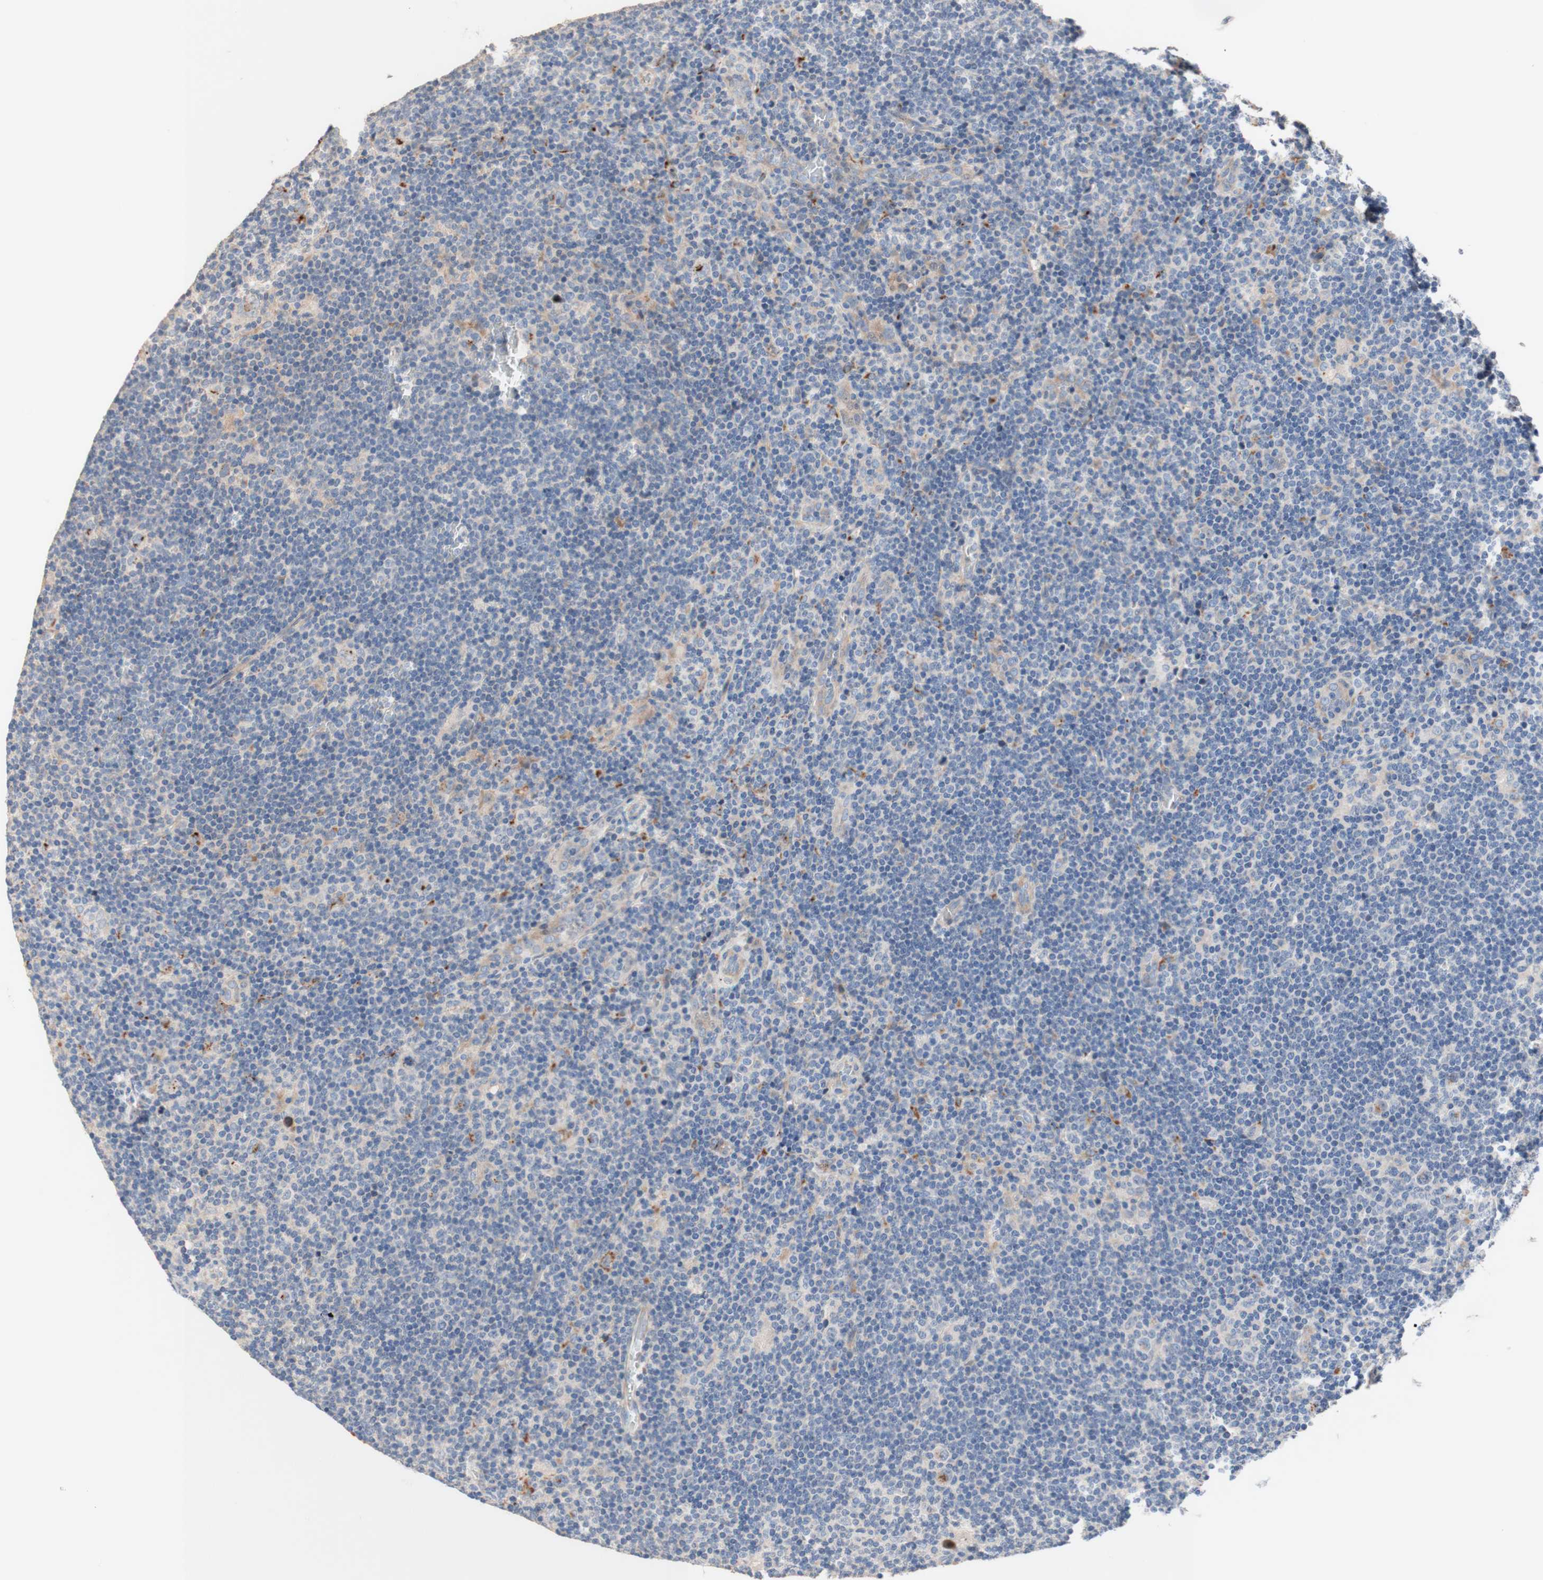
{"staining": {"intensity": "negative", "quantity": "none", "location": "none"}, "tissue": "lymphoma", "cell_type": "Tumor cells", "image_type": "cancer", "snomed": [{"axis": "morphology", "description": "Hodgkin's disease, NOS"}, {"axis": "topography", "description": "Lymph node"}], "caption": "Immunohistochemistry micrograph of neoplastic tissue: lymphoma stained with DAB exhibits no significant protein expression in tumor cells.", "gene": "CDON", "patient": {"sex": "female", "age": 57}}